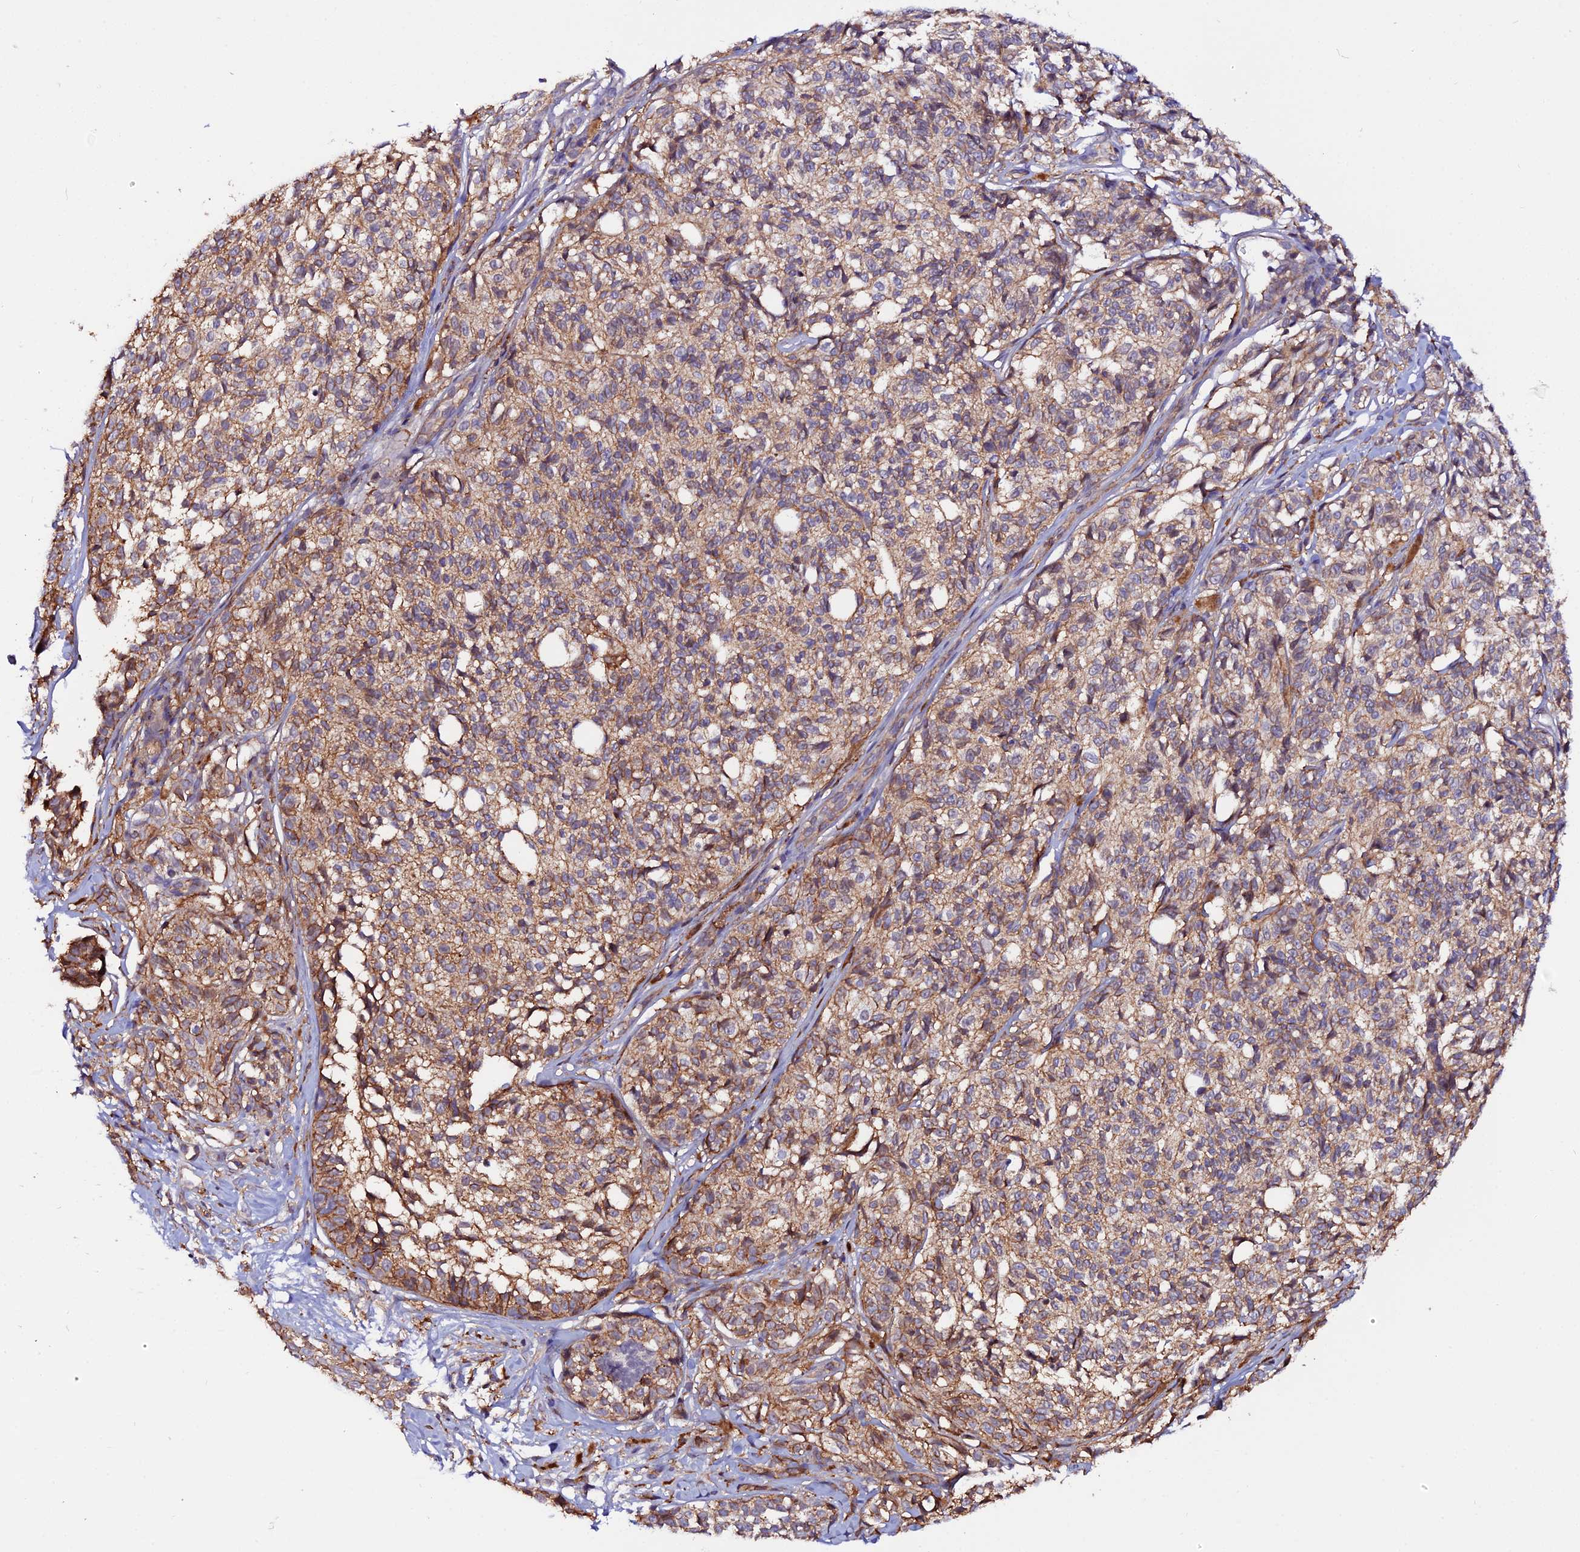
{"staining": {"intensity": "moderate", "quantity": ">75%", "location": "cytoplasmic/membranous"}, "tissue": "melanoma", "cell_type": "Tumor cells", "image_type": "cancer", "snomed": [{"axis": "morphology", "description": "Malignant melanoma, NOS"}, {"axis": "topography", "description": "Skin of upper extremity"}], "caption": "Immunohistochemical staining of human malignant melanoma exhibits moderate cytoplasmic/membranous protein expression in approximately >75% of tumor cells.", "gene": "USP17L15", "patient": {"sex": "male", "age": 40}}